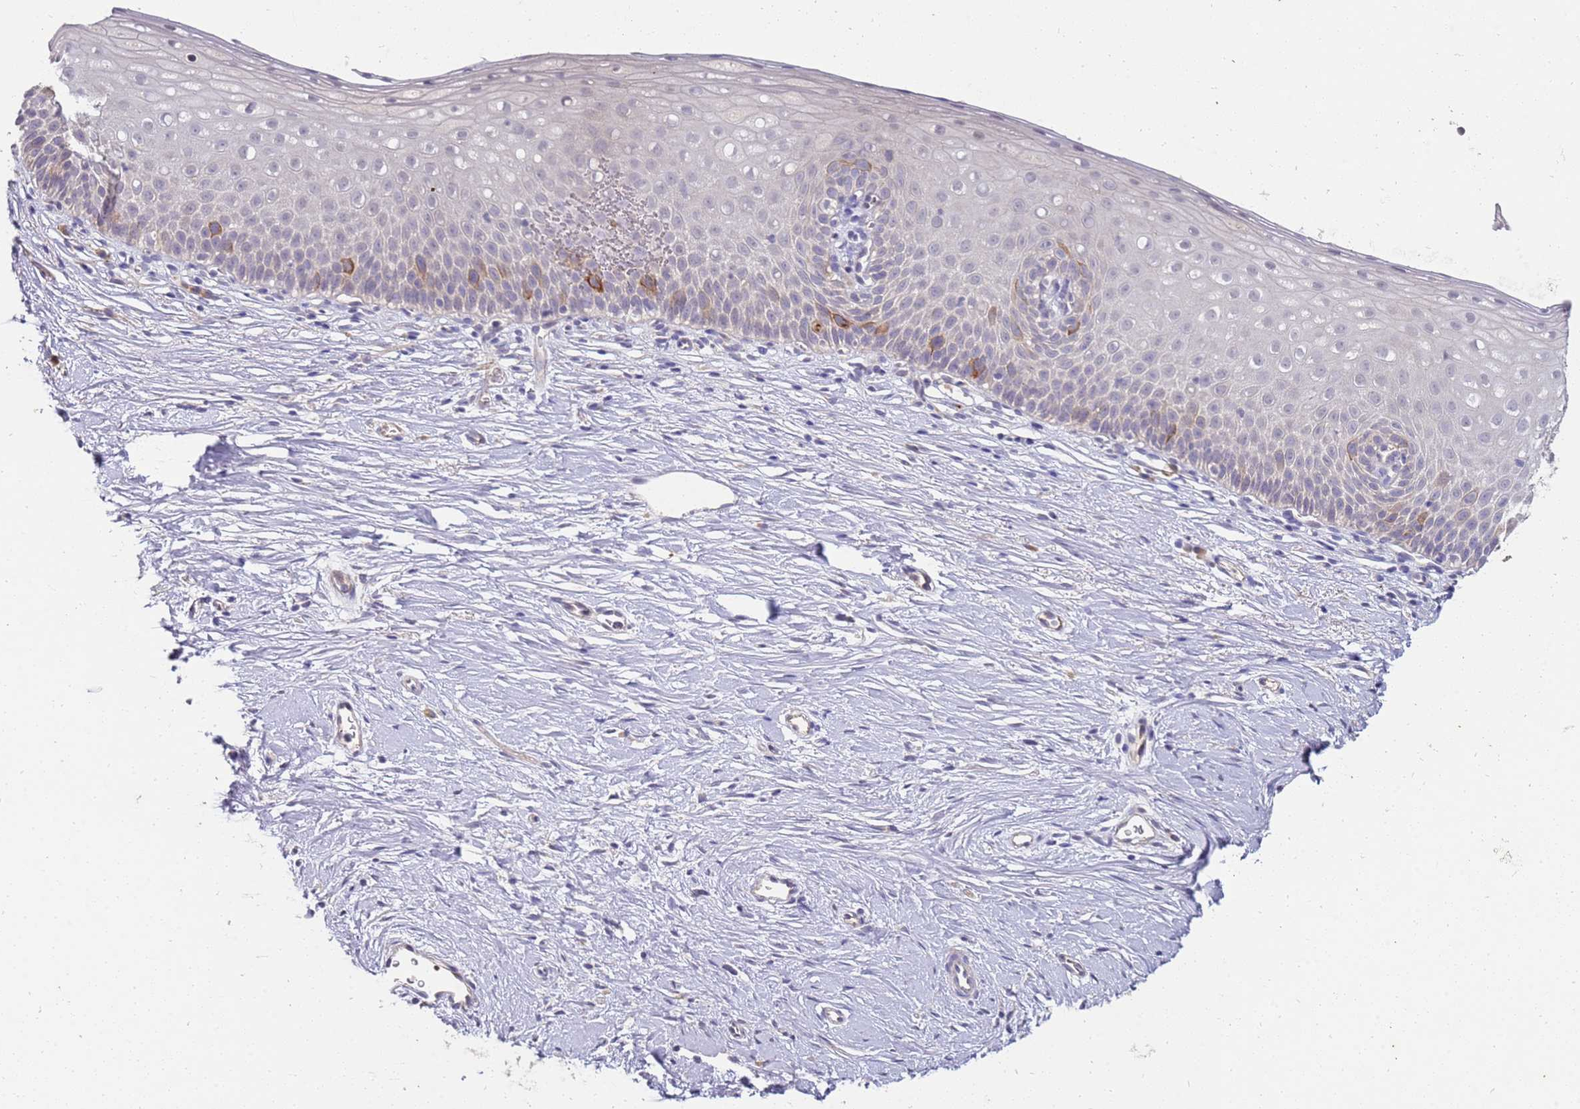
{"staining": {"intensity": "moderate", "quantity": "<25%", "location": "cytoplasmic/membranous"}, "tissue": "cervix", "cell_type": "Glandular cells", "image_type": "normal", "snomed": [{"axis": "morphology", "description": "Normal tissue, NOS"}, {"axis": "topography", "description": "Cervix"}], "caption": "Brown immunohistochemical staining in benign human cervix displays moderate cytoplasmic/membranous expression in about <25% of glandular cells. Using DAB (3,3'-diaminobenzidine) (brown) and hematoxylin (blue) stains, captured at high magnification using brightfield microscopy.", "gene": "NMUR2", "patient": {"sex": "female", "age": 57}}